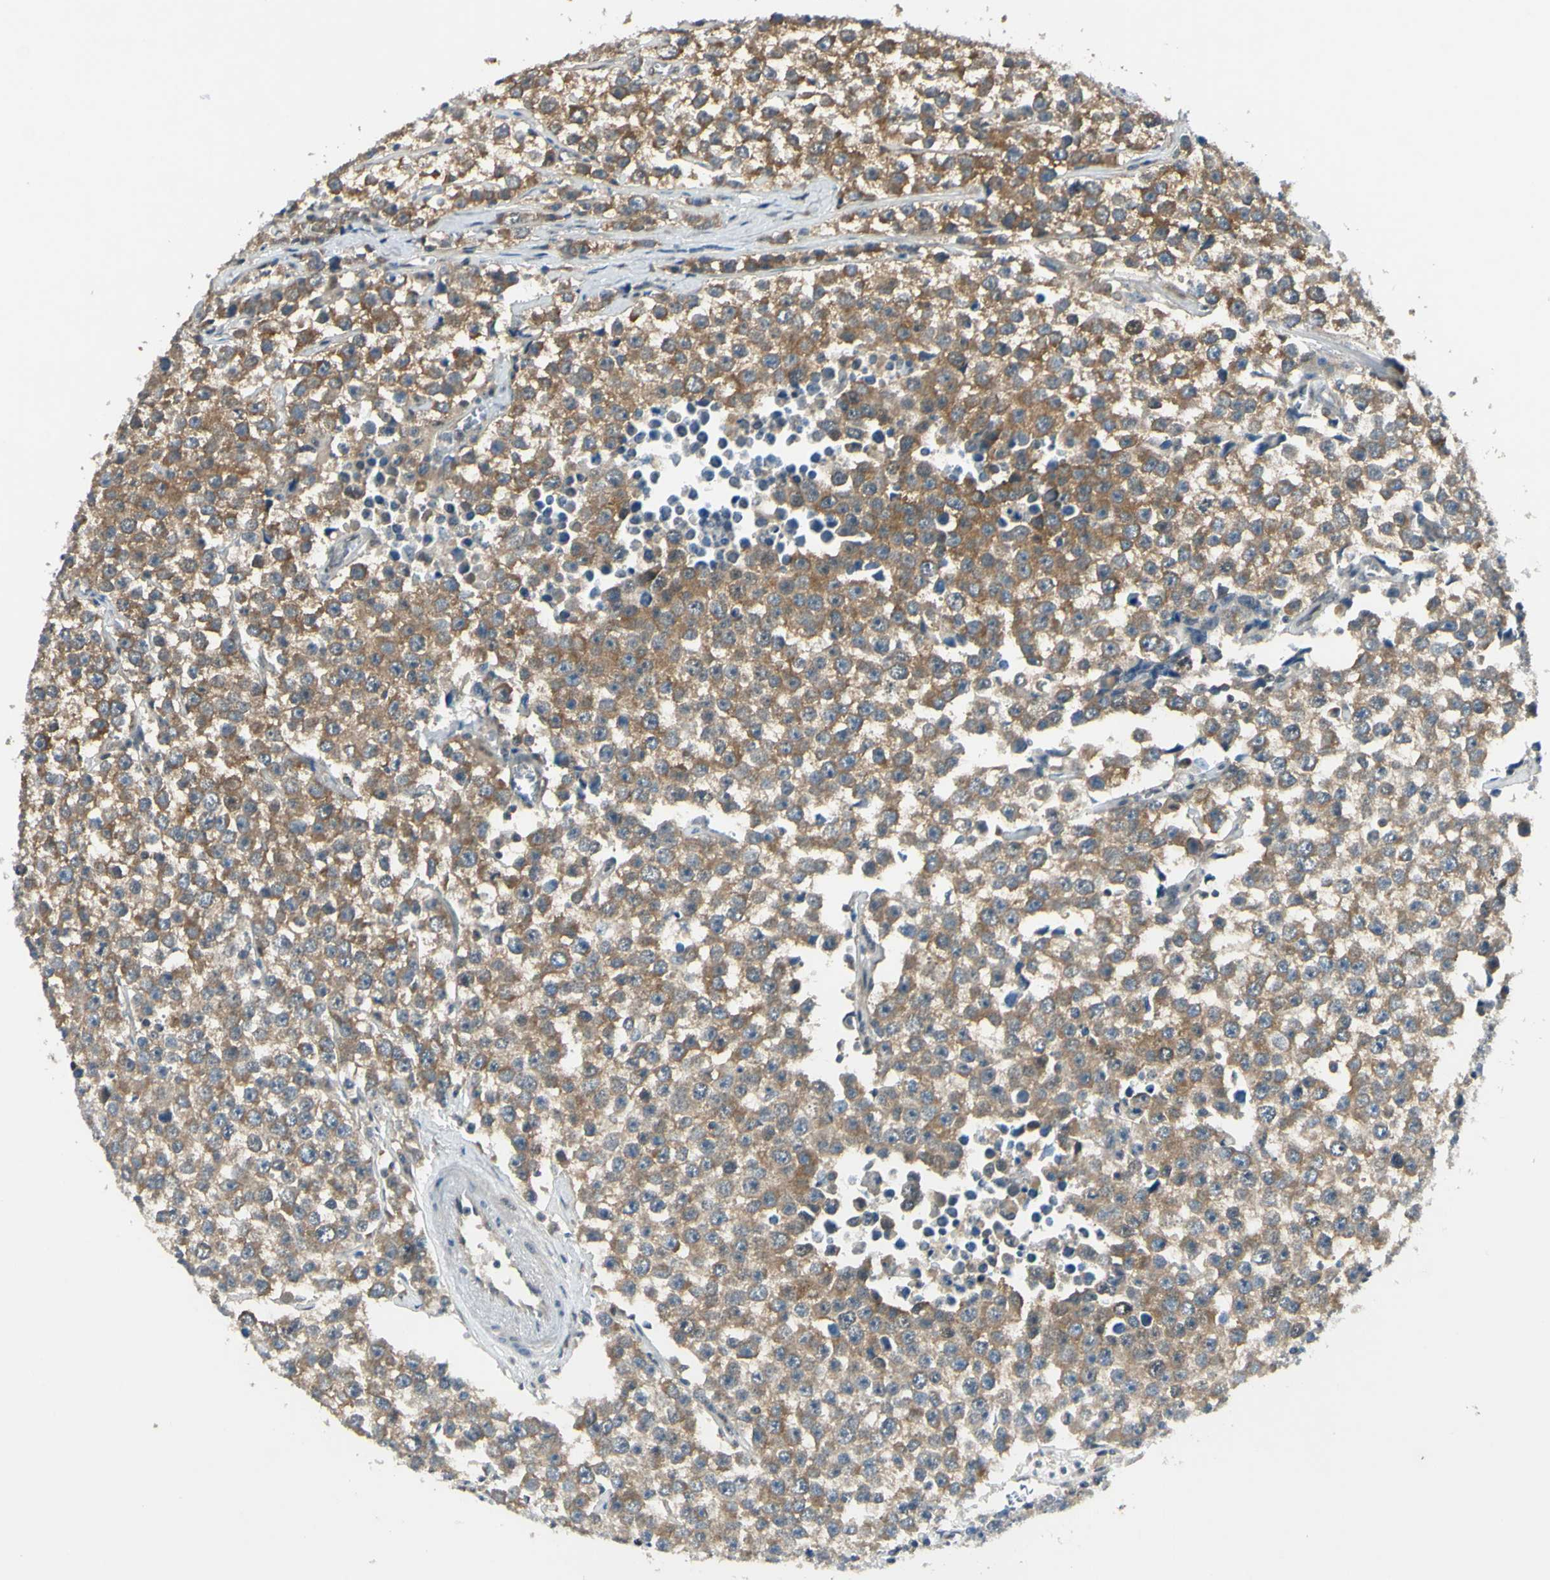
{"staining": {"intensity": "moderate", "quantity": ">75%", "location": "cytoplasmic/membranous"}, "tissue": "testis cancer", "cell_type": "Tumor cells", "image_type": "cancer", "snomed": [{"axis": "morphology", "description": "Seminoma, NOS"}, {"axis": "morphology", "description": "Carcinoma, Embryonal, NOS"}, {"axis": "topography", "description": "Testis"}], "caption": "This image demonstrates testis cancer stained with IHC to label a protein in brown. The cytoplasmic/membranous of tumor cells show moderate positivity for the protein. Nuclei are counter-stained blue.", "gene": "PSMD5", "patient": {"sex": "male", "age": 52}}